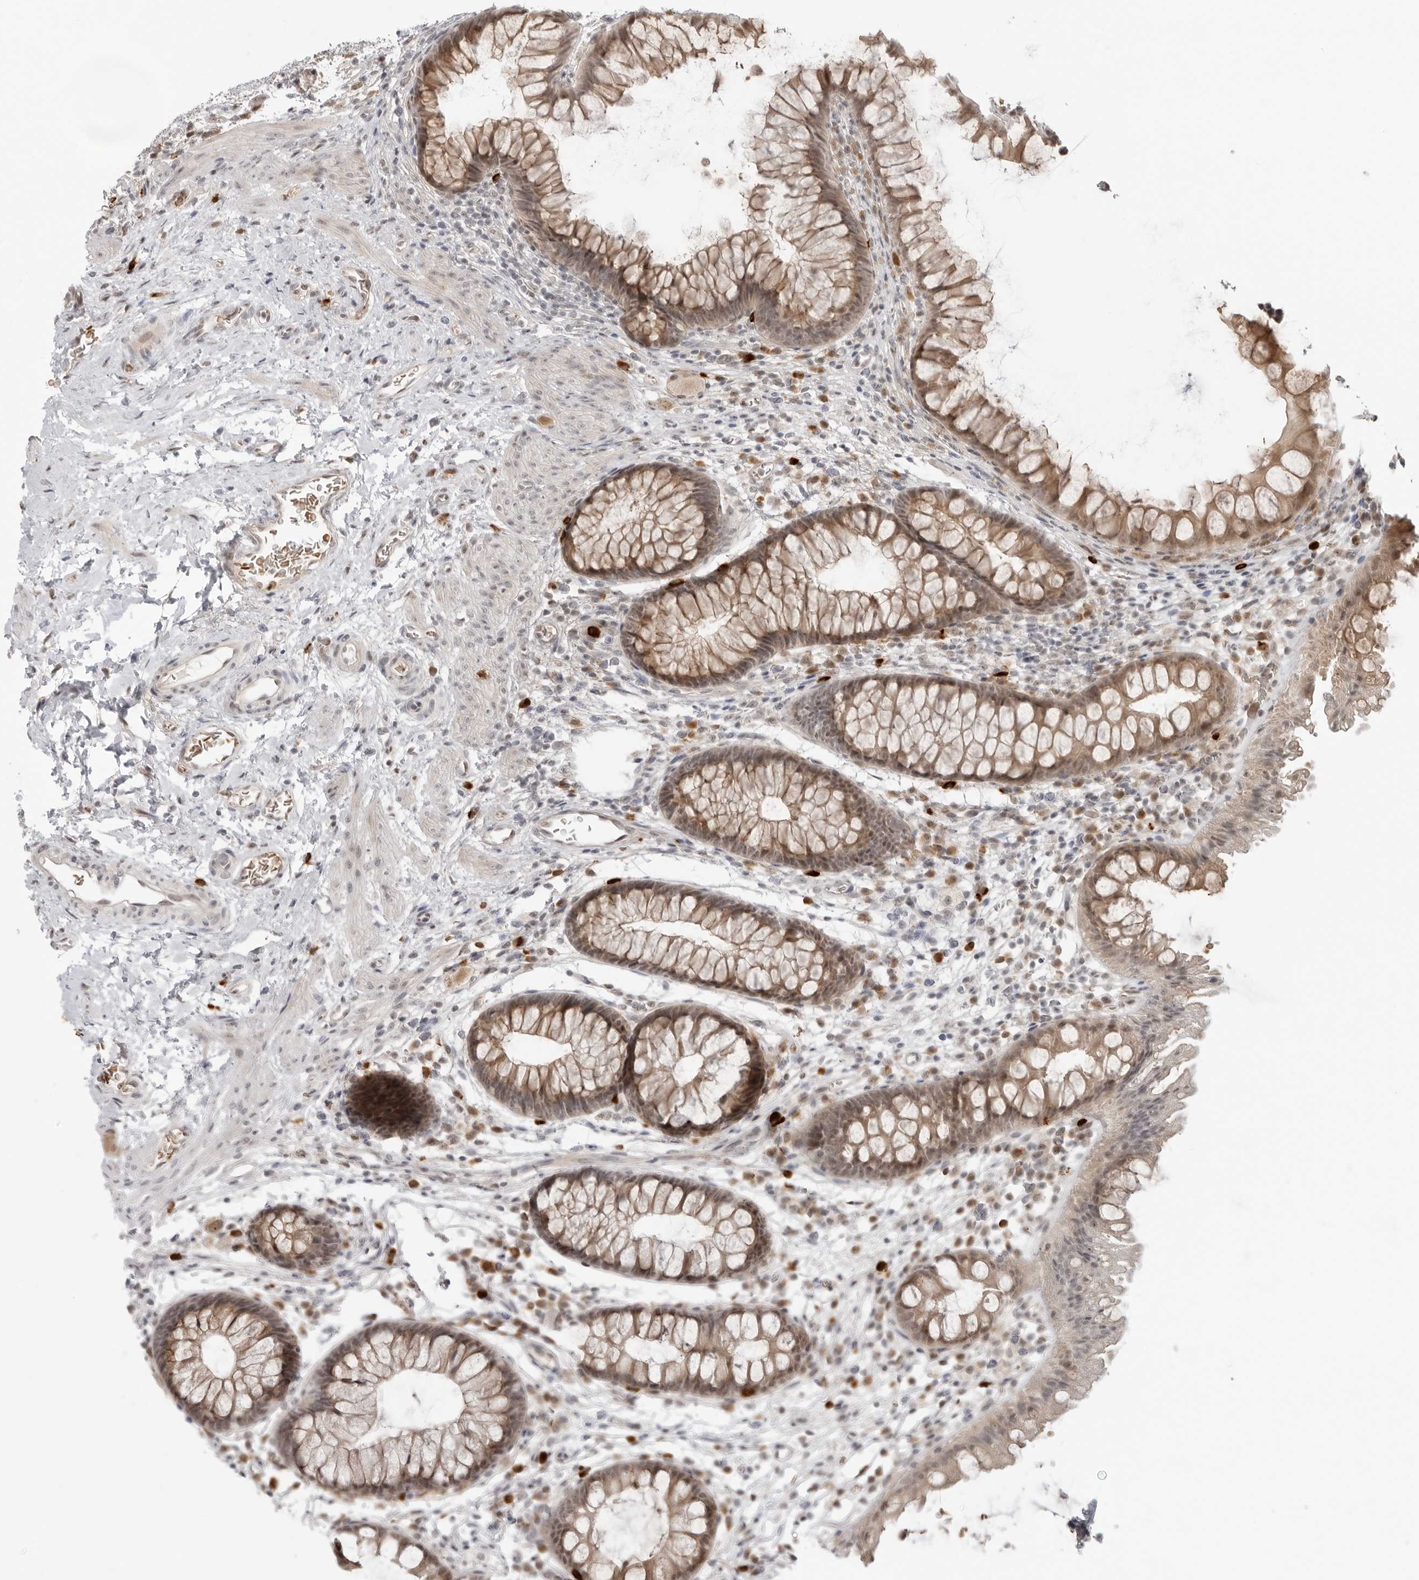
{"staining": {"intensity": "weak", "quantity": ">75%", "location": "nuclear"}, "tissue": "colon", "cell_type": "Endothelial cells", "image_type": "normal", "snomed": [{"axis": "morphology", "description": "Normal tissue, NOS"}, {"axis": "topography", "description": "Colon"}], "caption": "Protein analysis of normal colon reveals weak nuclear staining in approximately >75% of endothelial cells.", "gene": "SUGCT", "patient": {"sex": "female", "age": 62}}